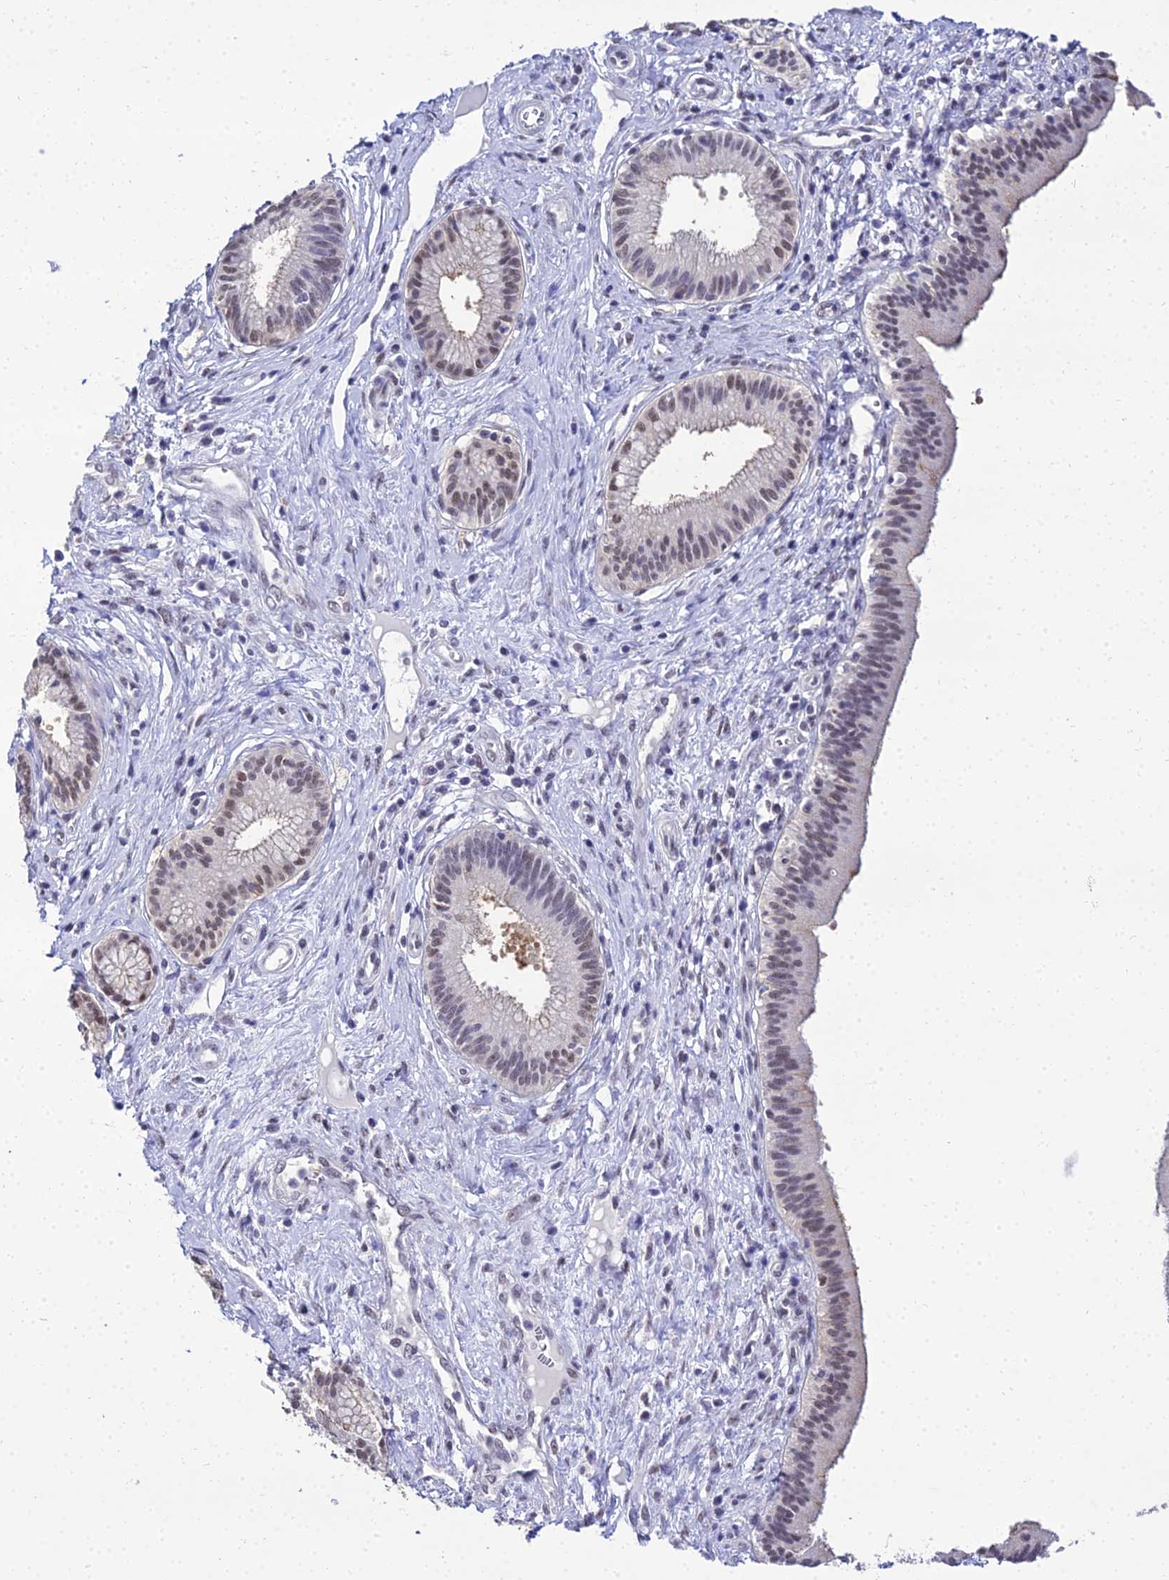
{"staining": {"intensity": "weak", "quantity": "25%-75%", "location": "nuclear"}, "tissue": "pancreatic cancer", "cell_type": "Tumor cells", "image_type": "cancer", "snomed": [{"axis": "morphology", "description": "Adenocarcinoma, NOS"}, {"axis": "topography", "description": "Pancreas"}], "caption": "This image shows immunohistochemistry staining of pancreatic adenocarcinoma, with low weak nuclear expression in approximately 25%-75% of tumor cells.", "gene": "PPP4R2", "patient": {"sex": "male", "age": 72}}